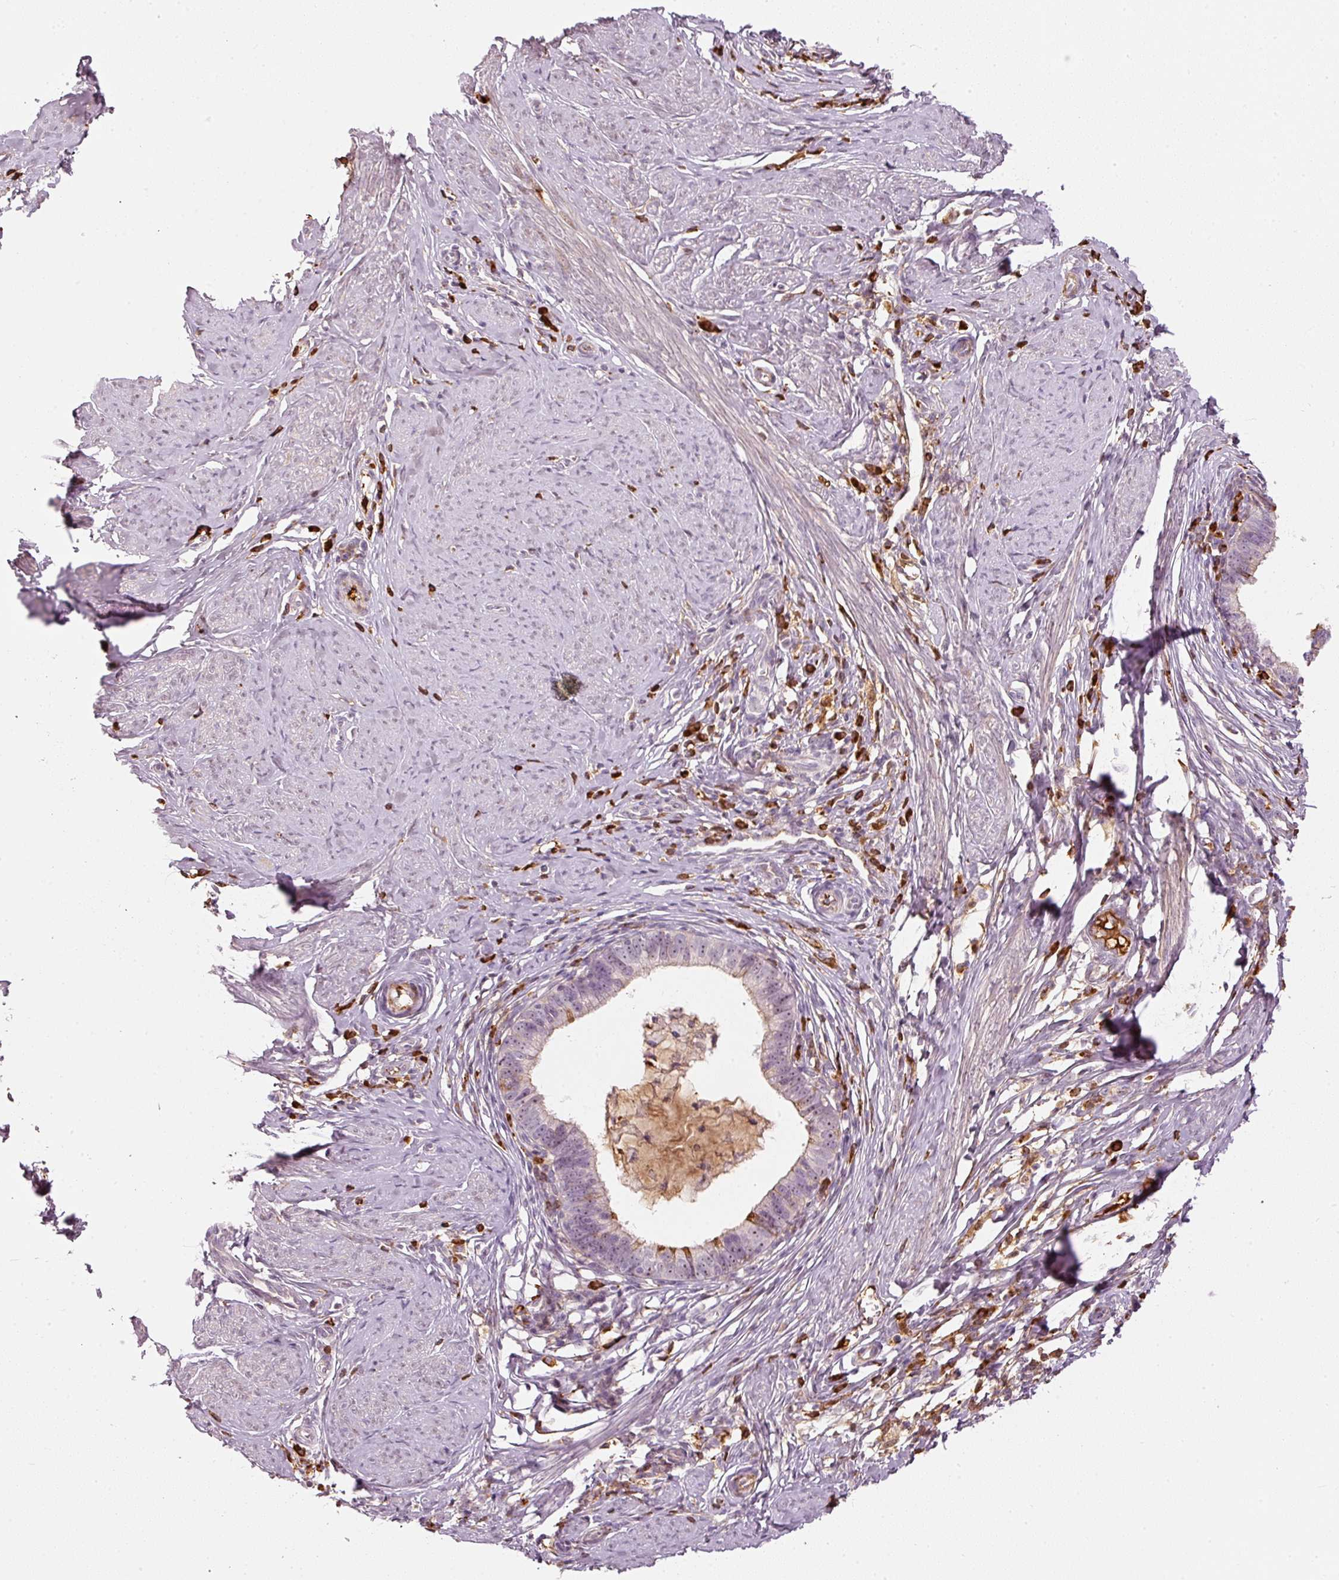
{"staining": {"intensity": "negative", "quantity": "none", "location": "none"}, "tissue": "cervical cancer", "cell_type": "Tumor cells", "image_type": "cancer", "snomed": [{"axis": "morphology", "description": "Adenocarcinoma, NOS"}, {"axis": "topography", "description": "Cervix"}], "caption": "High power microscopy photomicrograph of an IHC histopathology image of cervical adenocarcinoma, revealing no significant positivity in tumor cells.", "gene": "VCAM1", "patient": {"sex": "female", "age": 36}}